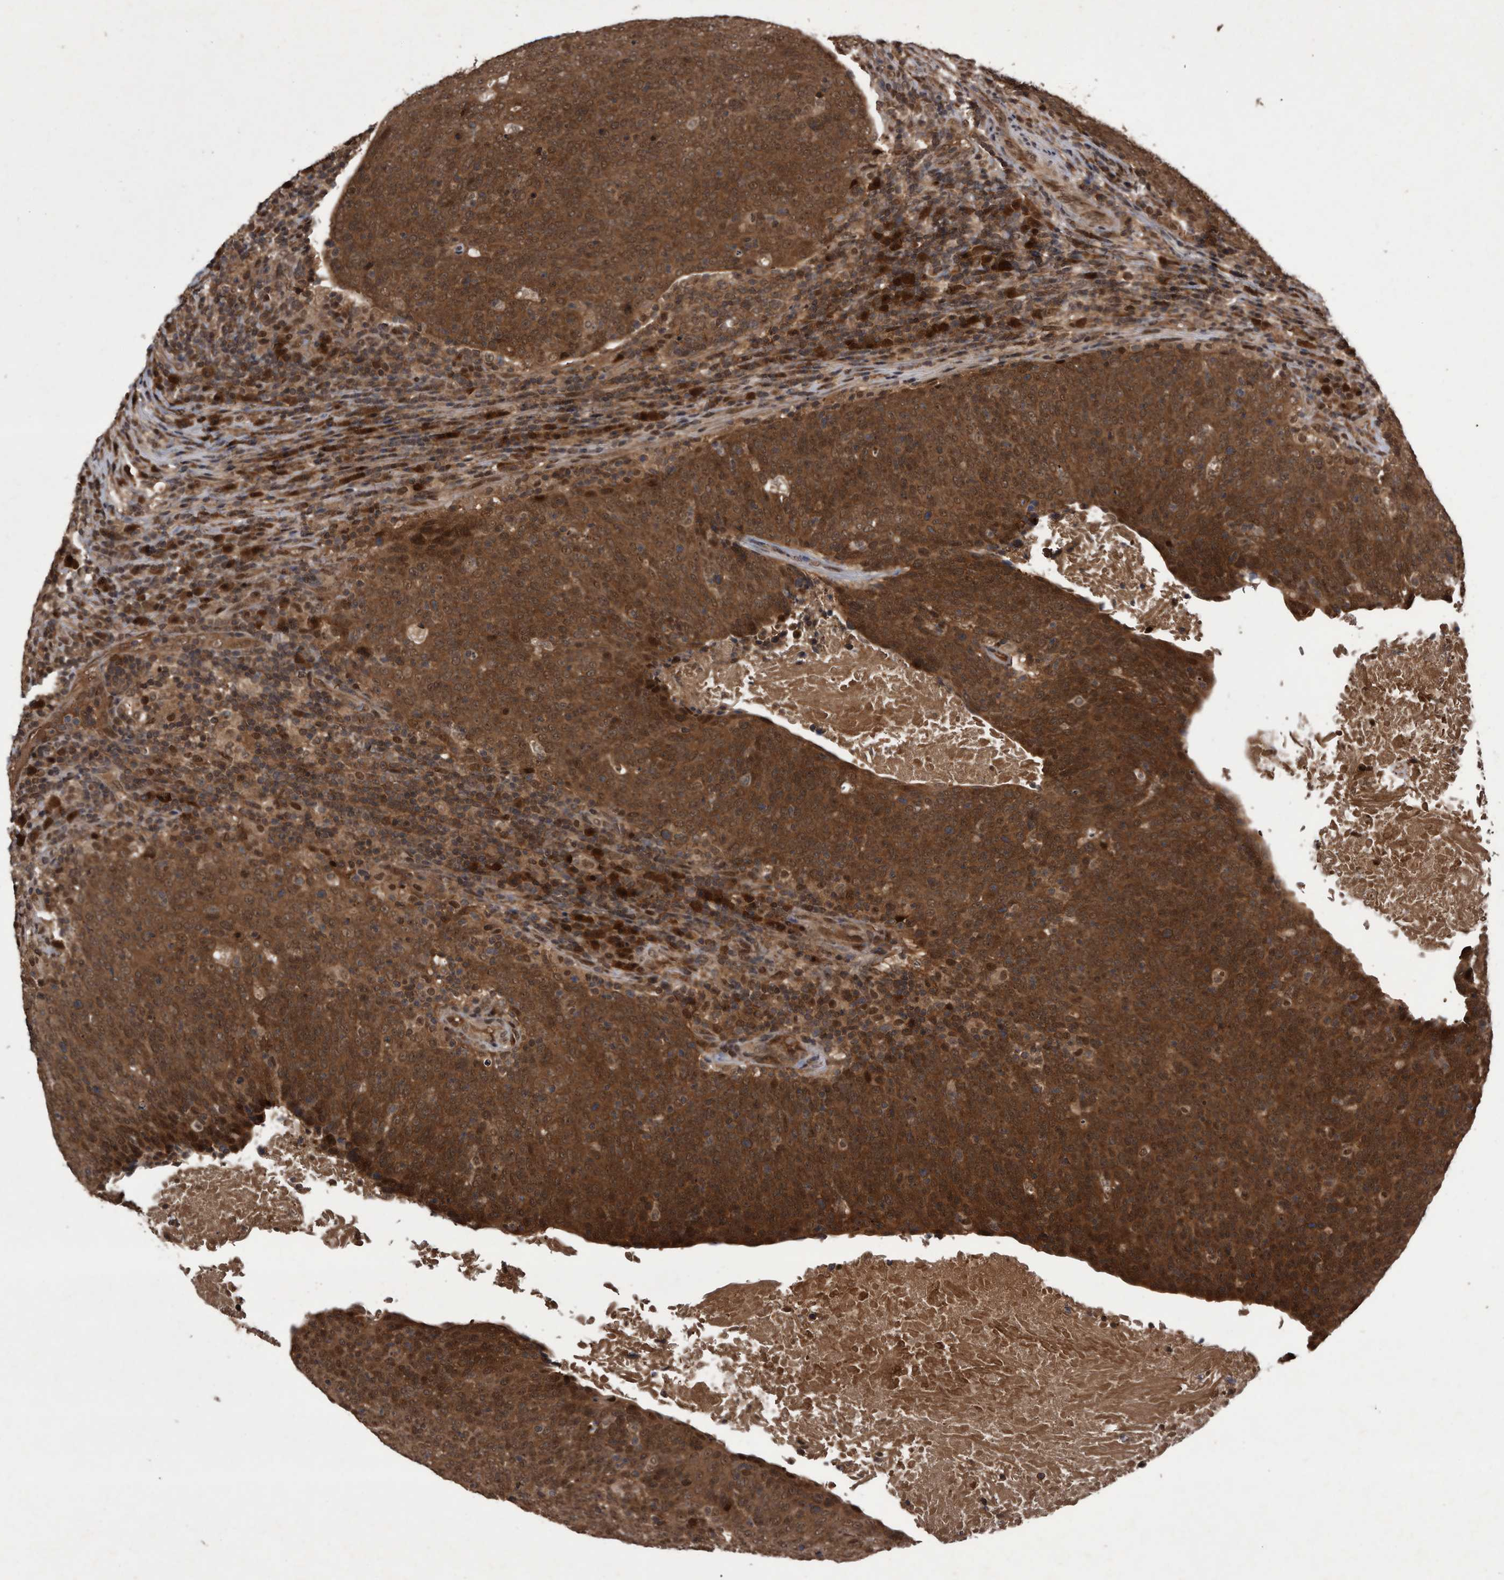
{"staining": {"intensity": "strong", "quantity": ">75%", "location": "cytoplasmic/membranous,nuclear"}, "tissue": "head and neck cancer", "cell_type": "Tumor cells", "image_type": "cancer", "snomed": [{"axis": "morphology", "description": "Squamous cell carcinoma, NOS"}, {"axis": "morphology", "description": "Squamous cell carcinoma, metastatic, NOS"}, {"axis": "topography", "description": "Lymph node"}, {"axis": "topography", "description": "Head-Neck"}], "caption": "Immunohistochemistry histopathology image of neoplastic tissue: head and neck cancer stained using IHC displays high levels of strong protein expression localized specifically in the cytoplasmic/membranous and nuclear of tumor cells, appearing as a cytoplasmic/membranous and nuclear brown color.", "gene": "RAD23B", "patient": {"sex": "male", "age": 62}}